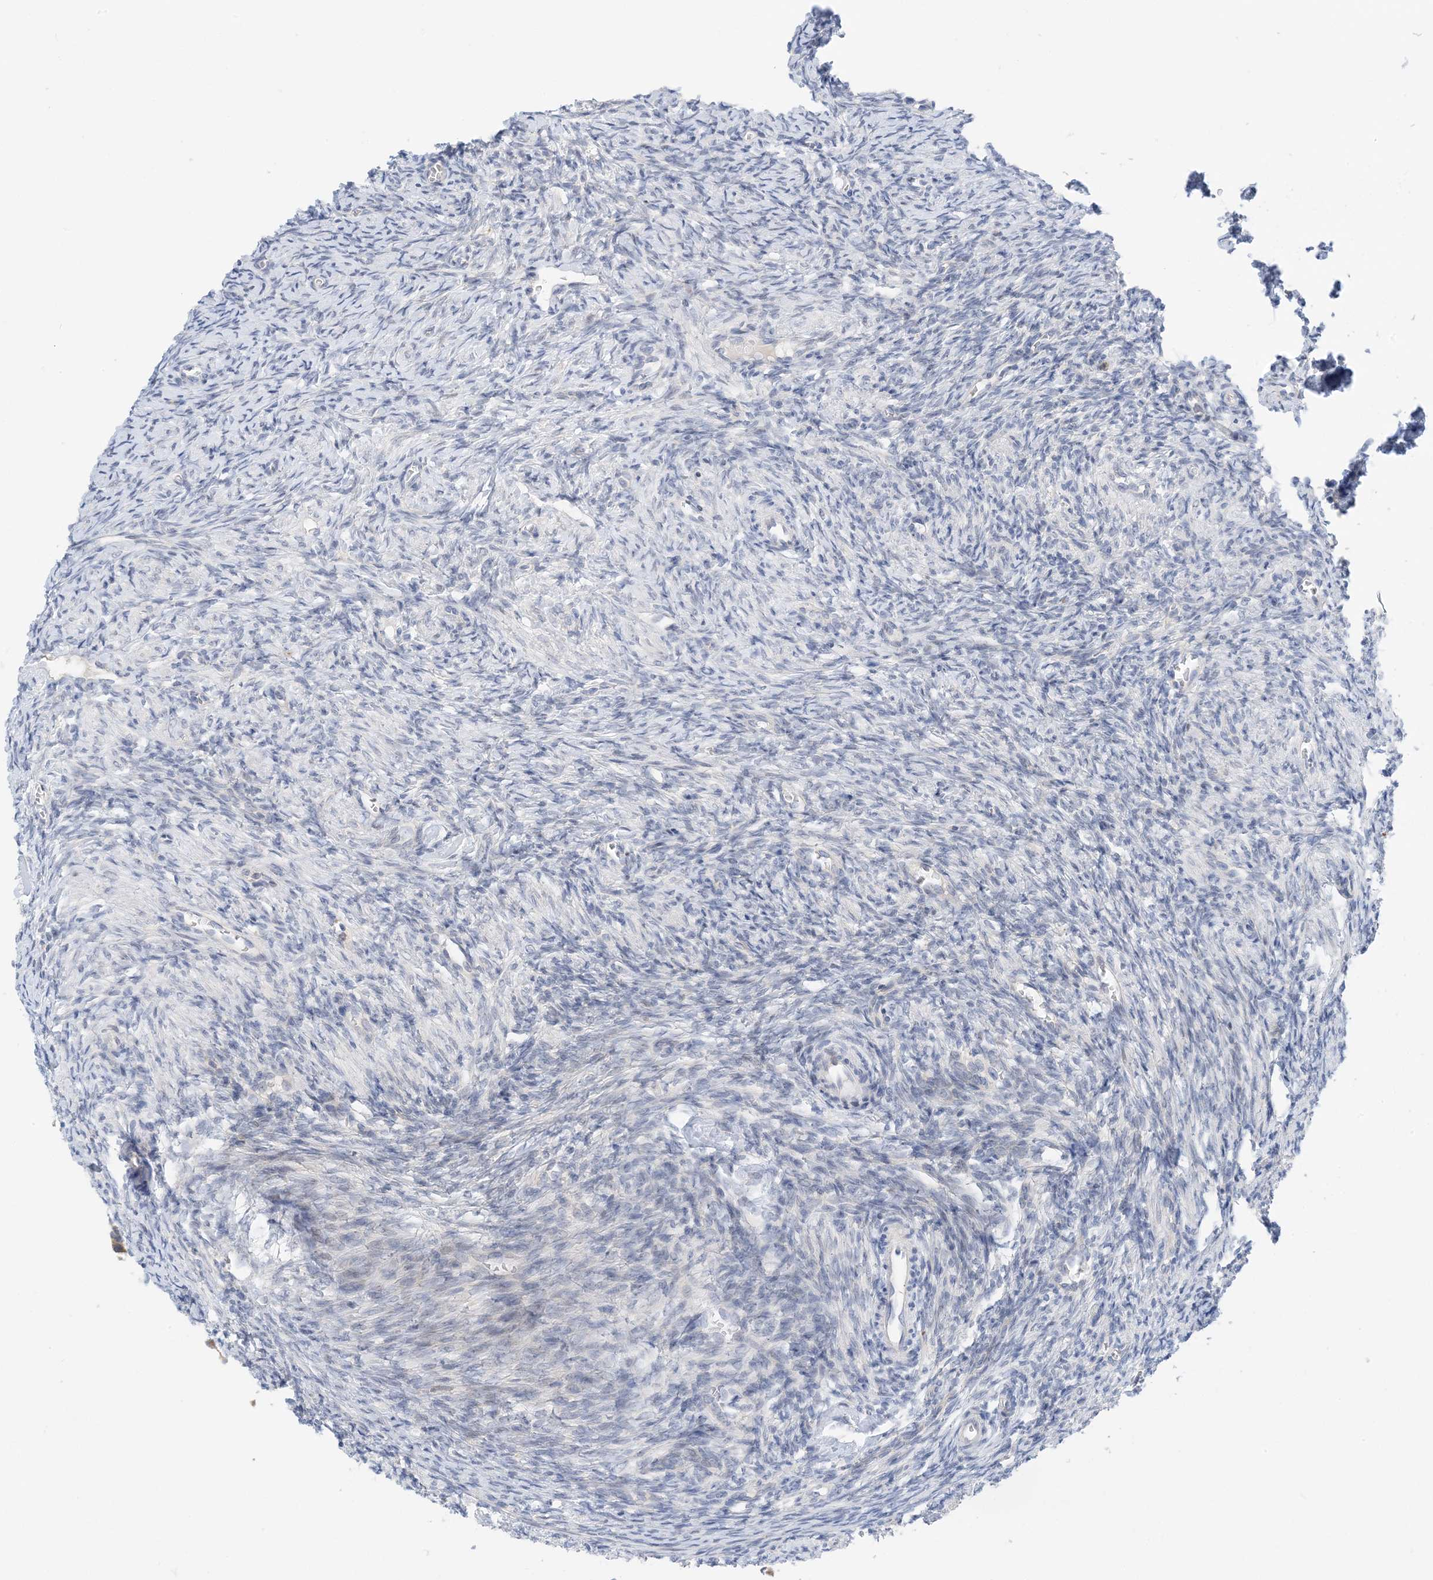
{"staining": {"intensity": "weak", "quantity": ">75%", "location": "cytoplasmic/membranous"}, "tissue": "ovary", "cell_type": "Follicle cells", "image_type": "normal", "snomed": [{"axis": "morphology", "description": "Normal tissue, NOS"}, {"axis": "topography", "description": "Ovary"}], "caption": "Protein analysis of normal ovary demonstrates weak cytoplasmic/membranous positivity in approximately >75% of follicle cells. (DAB IHC with brightfield microscopy, high magnification).", "gene": "KIFBP", "patient": {"sex": "female", "age": 27}}